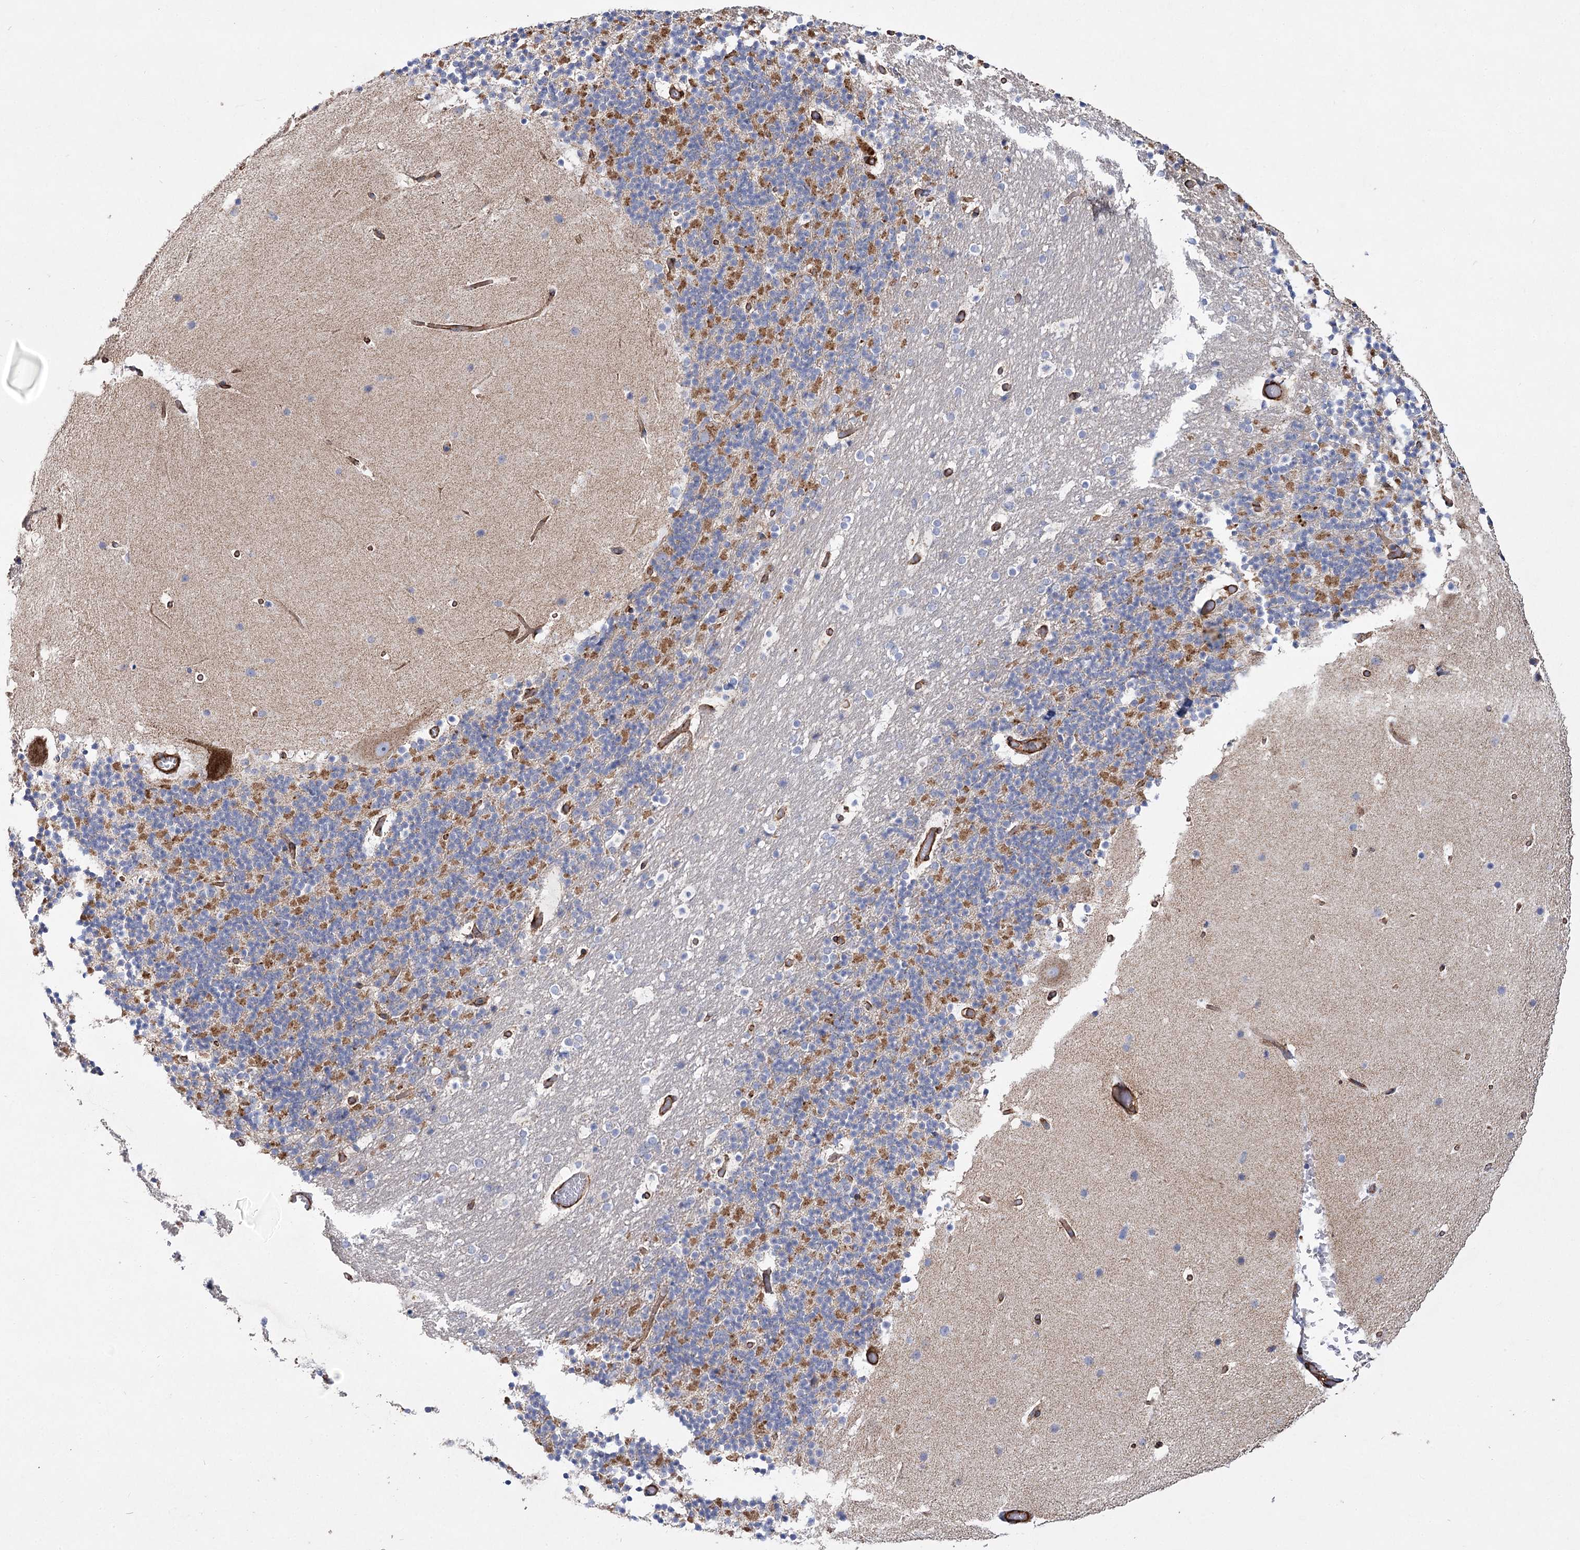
{"staining": {"intensity": "moderate", "quantity": "<25%", "location": "cytoplasmic/membranous"}, "tissue": "cerebellum", "cell_type": "Cells in granular layer", "image_type": "normal", "snomed": [{"axis": "morphology", "description": "Normal tissue, NOS"}, {"axis": "topography", "description": "Cerebellum"}], "caption": "IHC of normal human cerebellum shows low levels of moderate cytoplasmic/membranous expression in approximately <25% of cells in granular layer.", "gene": "TMEM164", "patient": {"sex": "male", "age": 57}}